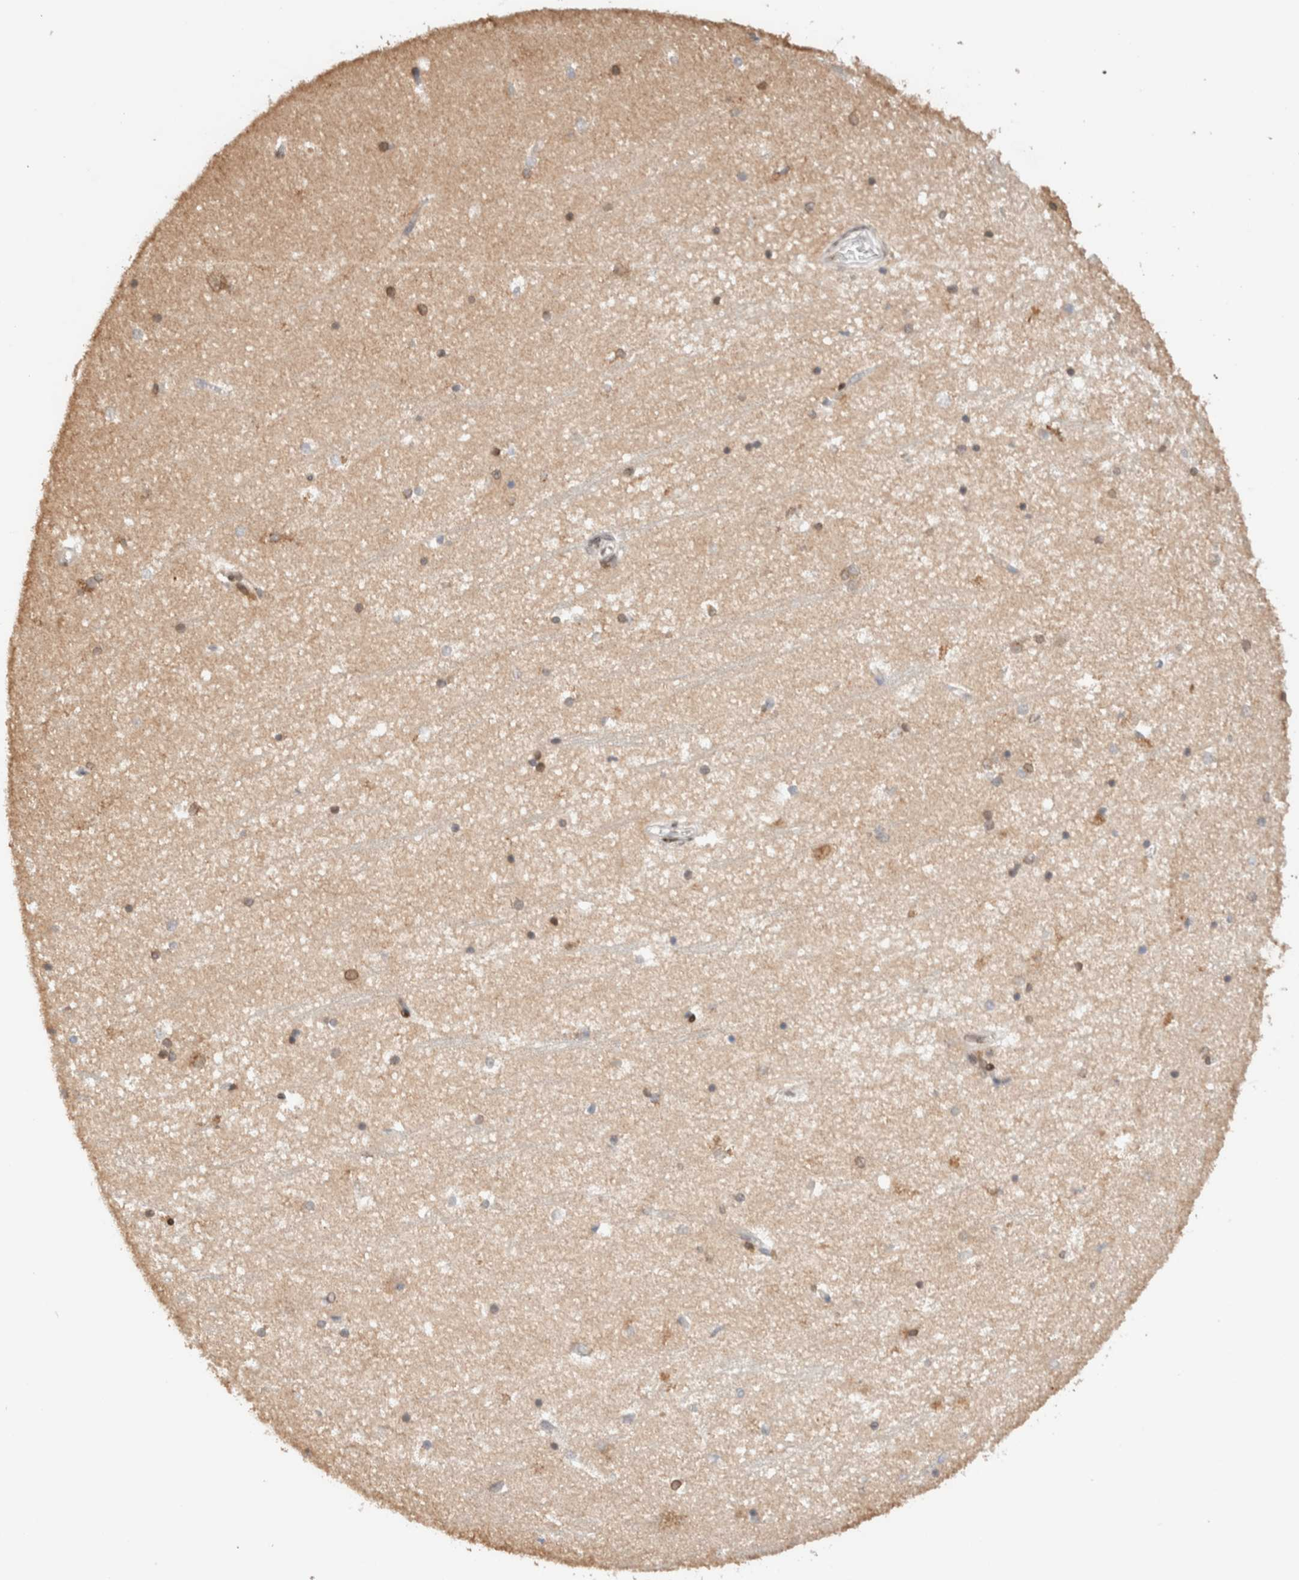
{"staining": {"intensity": "moderate", "quantity": "<25%", "location": "cytoplasmic/membranous"}, "tissue": "hippocampus", "cell_type": "Glial cells", "image_type": "normal", "snomed": [{"axis": "morphology", "description": "Normal tissue, NOS"}, {"axis": "topography", "description": "Hippocampus"}], "caption": "High-power microscopy captured an immunohistochemistry (IHC) photomicrograph of benign hippocampus, revealing moderate cytoplasmic/membranous positivity in about <25% of glial cells. Nuclei are stained in blue.", "gene": "TPR", "patient": {"sex": "male", "age": 45}}